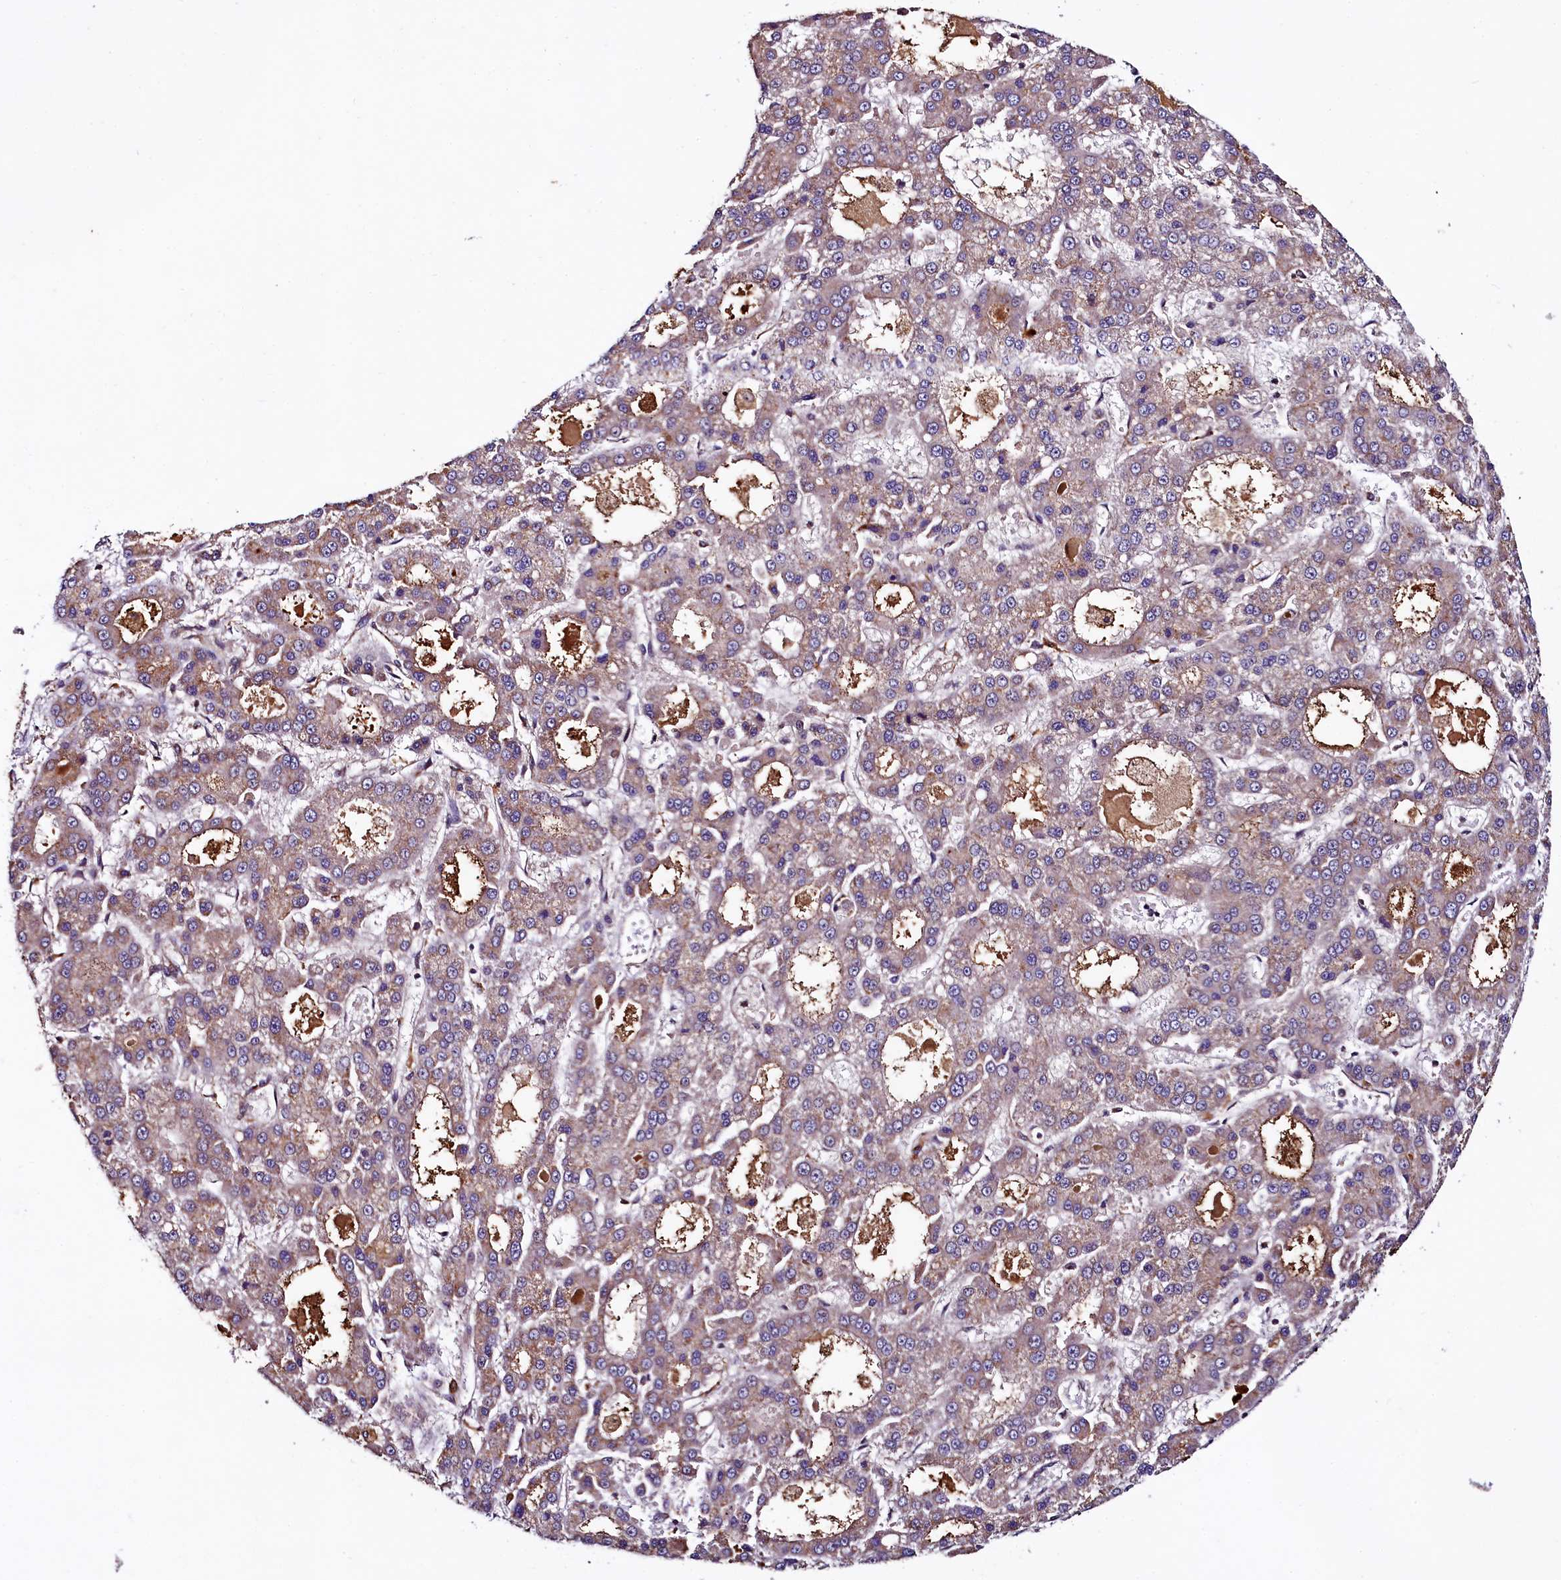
{"staining": {"intensity": "weak", "quantity": "25%-75%", "location": "cytoplasmic/membranous"}, "tissue": "liver cancer", "cell_type": "Tumor cells", "image_type": "cancer", "snomed": [{"axis": "morphology", "description": "Carcinoma, Hepatocellular, NOS"}, {"axis": "topography", "description": "Liver"}], "caption": "Tumor cells show low levels of weak cytoplasmic/membranous expression in approximately 25%-75% of cells in liver cancer (hepatocellular carcinoma).", "gene": "VPS35", "patient": {"sex": "male", "age": 70}}